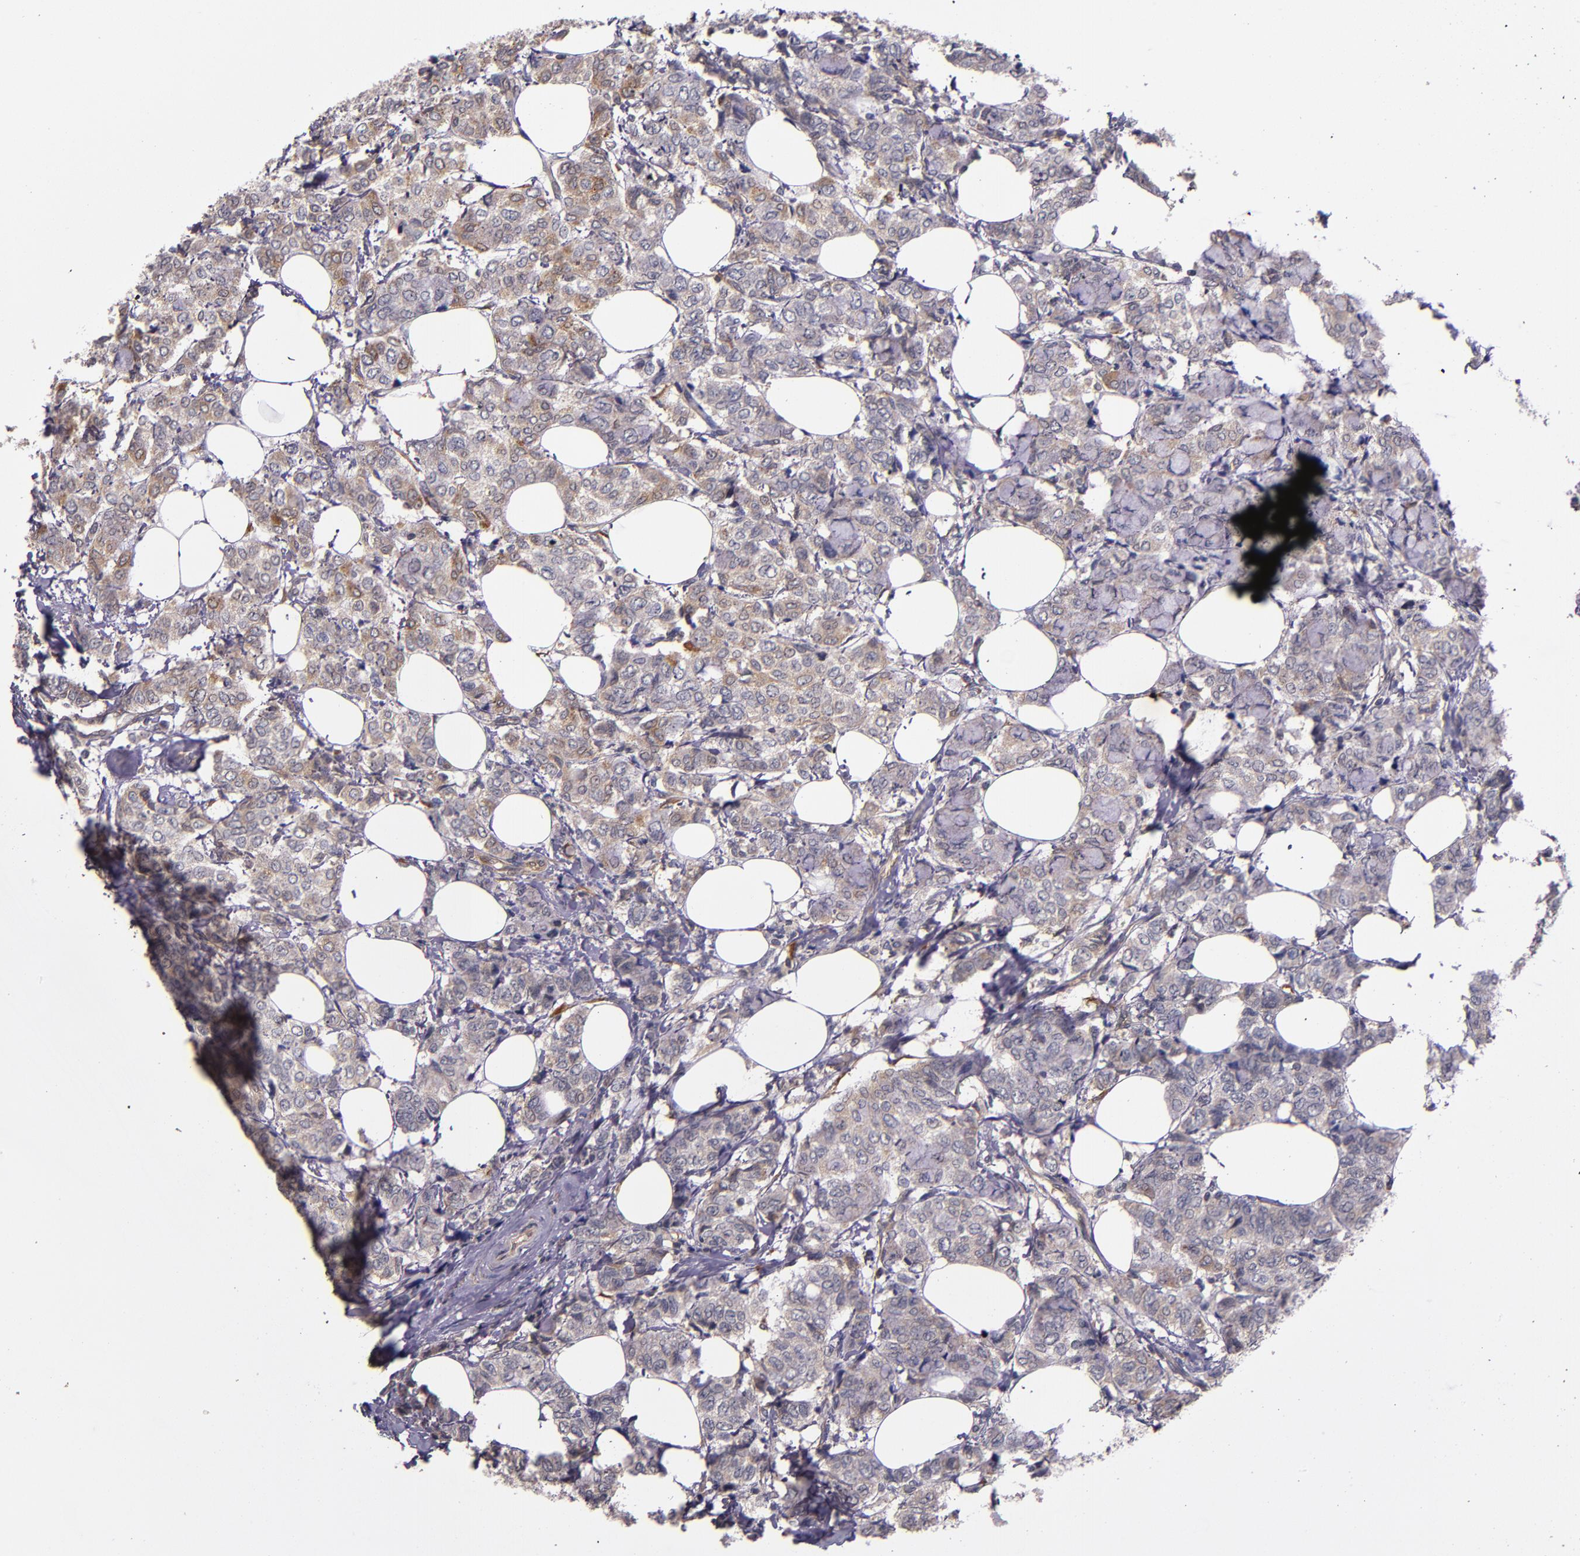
{"staining": {"intensity": "weak", "quantity": ">75%", "location": "cytoplasmic/membranous"}, "tissue": "breast cancer", "cell_type": "Tumor cells", "image_type": "cancer", "snomed": [{"axis": "morphology", "description": "Lobular carcinoma"}, {"axis": "topography", "description": "Breast"}], "caption": "Protein staining by immunohistochemistry reveals weak cytoplasmic/membranous expression in about >75% of tumor cells in lobular carcinoma (breast).", "gene": "PRAF2", "patient": {"sex": "female", "age": 60}}